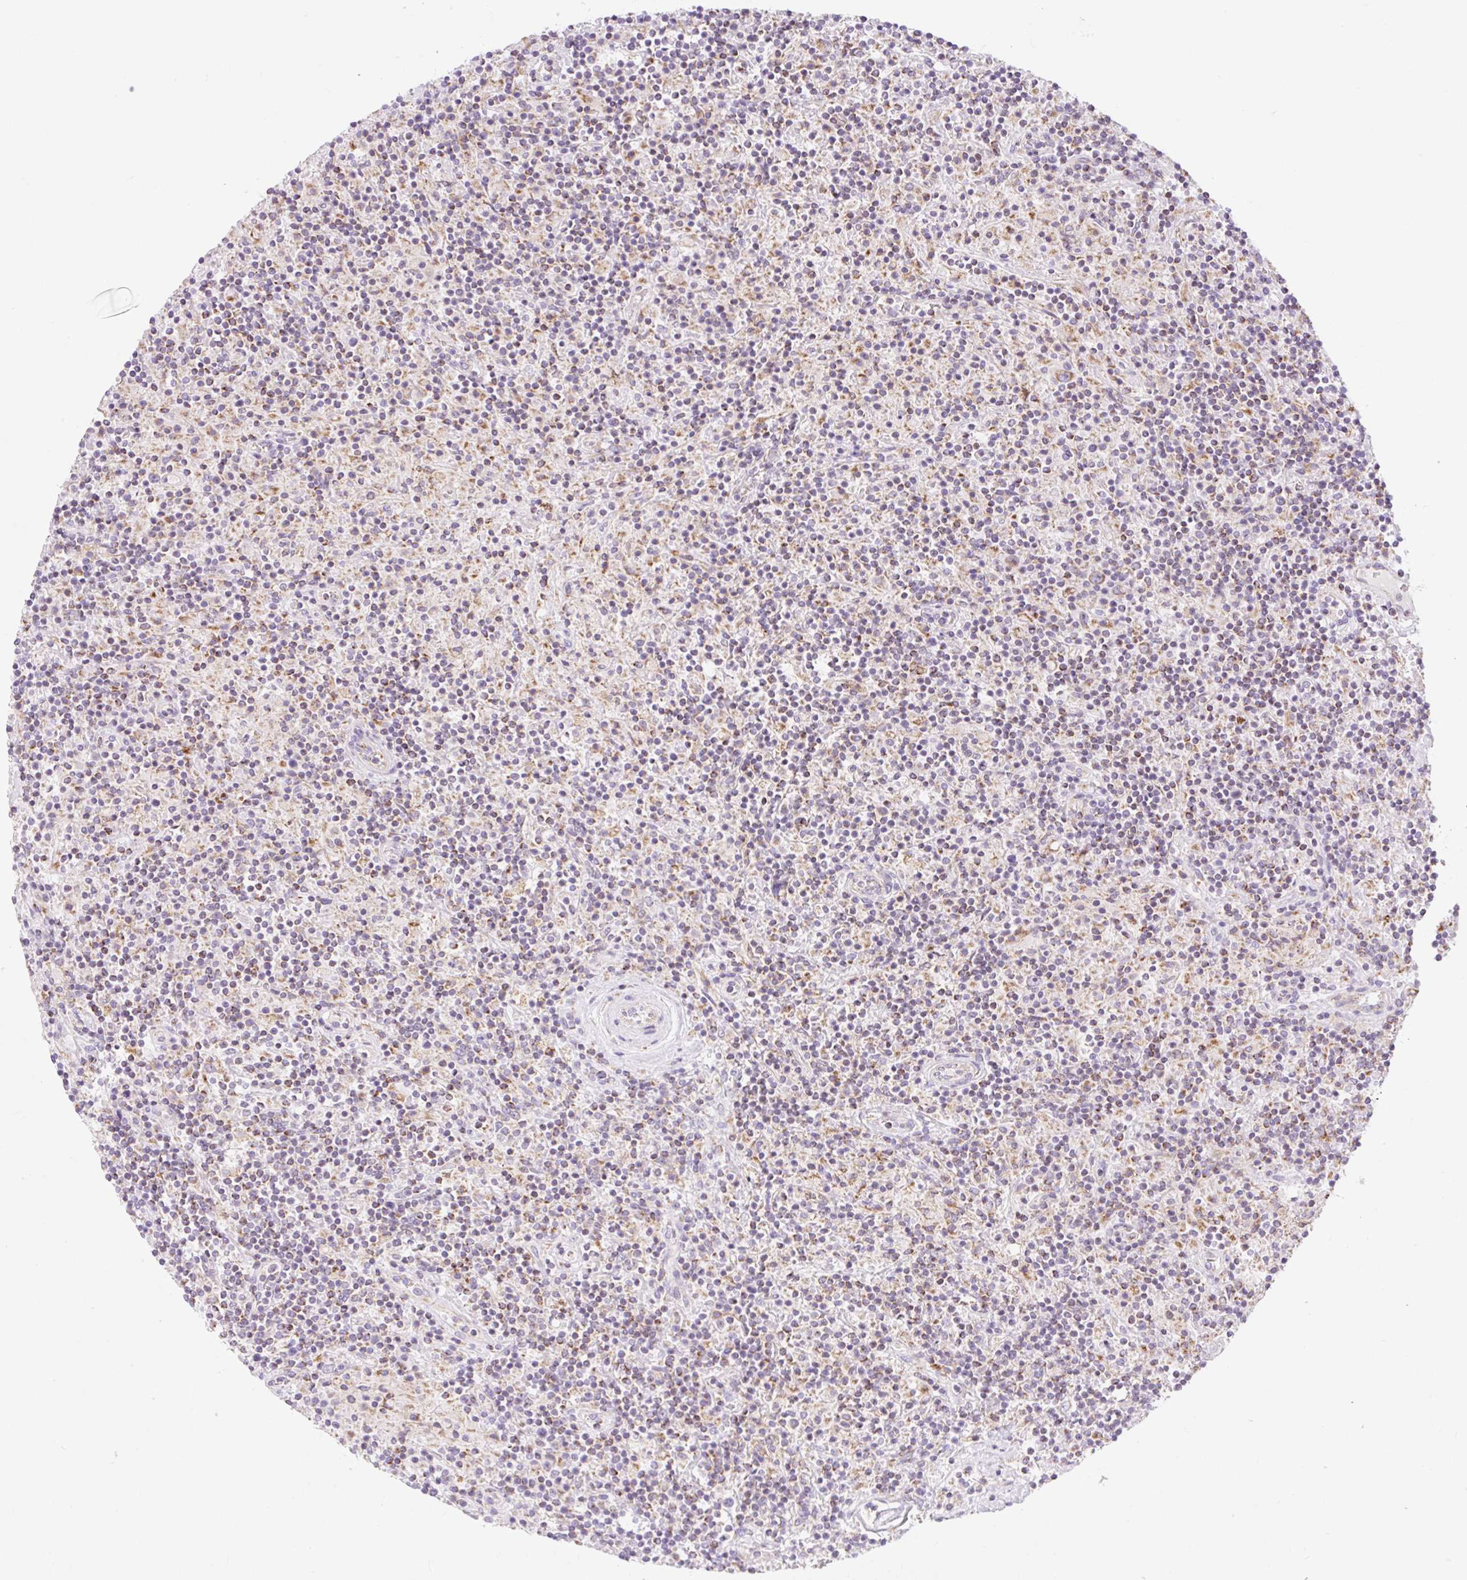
{"staining": {"intensity": "weak", "quantity": ">75%", "location": "cytoplasmic/membranous"}, "tissue": "lymphoma", "cell_type": "Tumor cells", "image_type": "cancer", "snomed": [{"axis": "morphology", "description": "Hodgkin's disease, NOS"}, {"axis": "topography", "description": "Lymph node"}], "caption": "A low amount of weak cytoplasmic/membranous positivity is appreciated in about >75% of tumor cells in Hodgkin's disease tissue.", "gene": "FOCAD", "patient": {"sex": "male", "age": 70}}